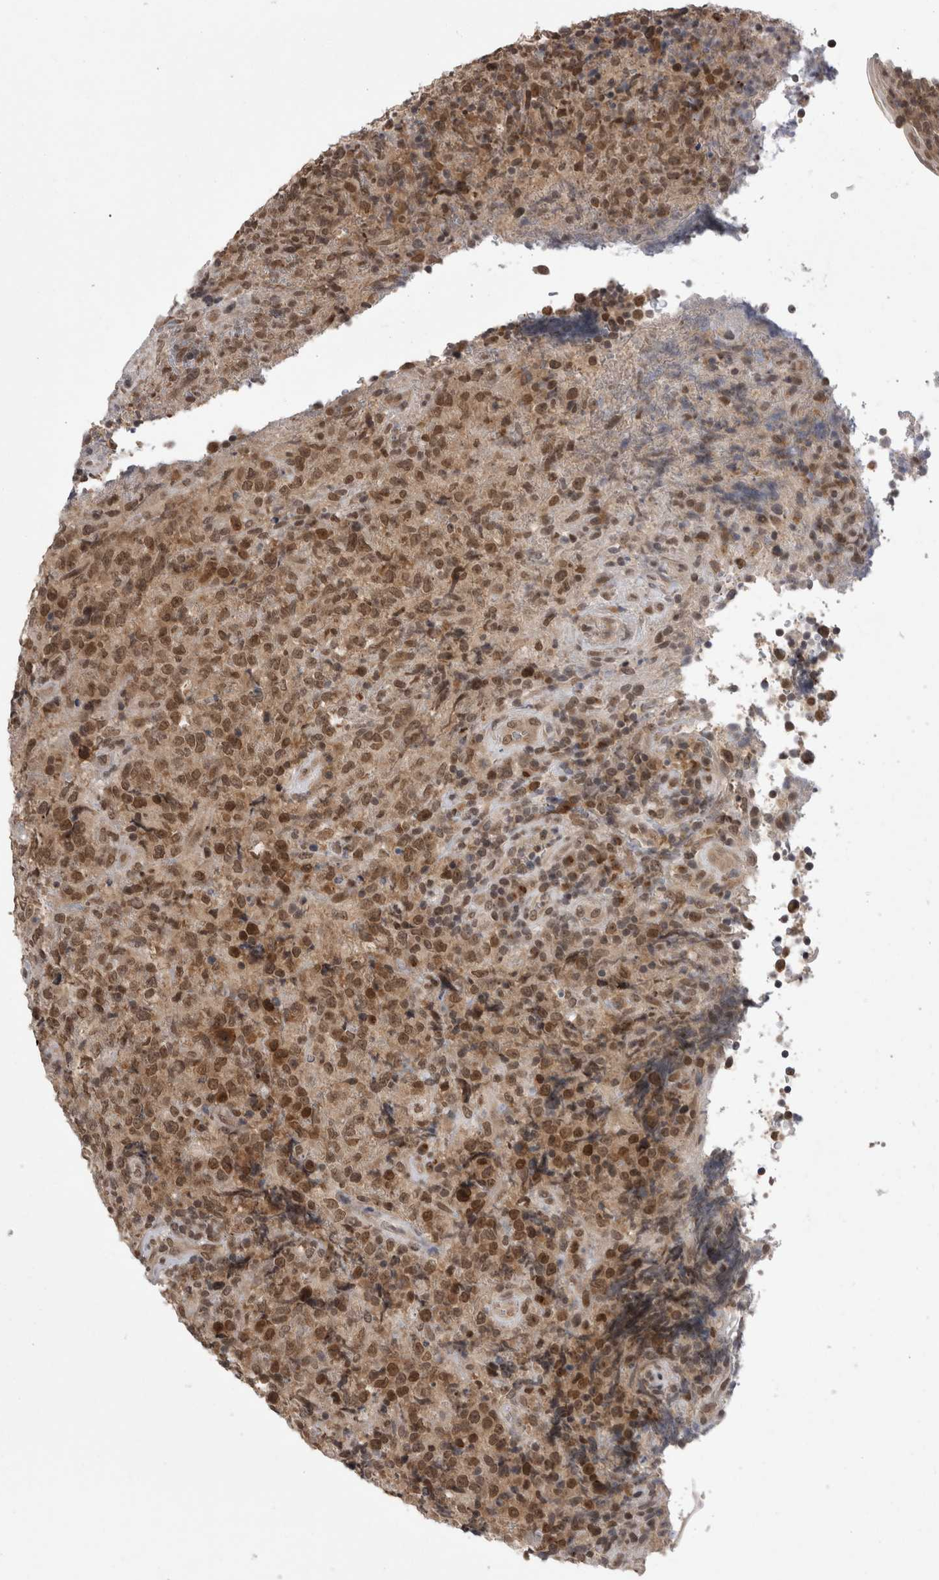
{"staining": {"intensity": "moderate", "quantity": ">75%", "location": "cytoplasmic/membranous,nuclear"}, "tissue": "lymphoma", "cell_type": "Tumor cells", "image_type": "cancer", "snomed": [{"axis": "morphology", "description": "Malignant lymphoma, non-Hodgkin's type, High grade"}, {"axis": "topography", "description": "Tonsil"}], "caption": "High-grade malignant lymphoma, non-Hodgkin's type tissue demonstrates moderate cytoplasmic/membranous and nuclear positivity in about >75% of tumor cells, visualized by immunohistochemistry. The staining was performed using DAB (3,3'-diaminobenzidine) to visualize the protein expression in brown, while the nuclei were stained in blue with hematoxylin (Magnification: 20x).", "gene": "ZNF341", "patient": {"sex": "female", "age": 36}}